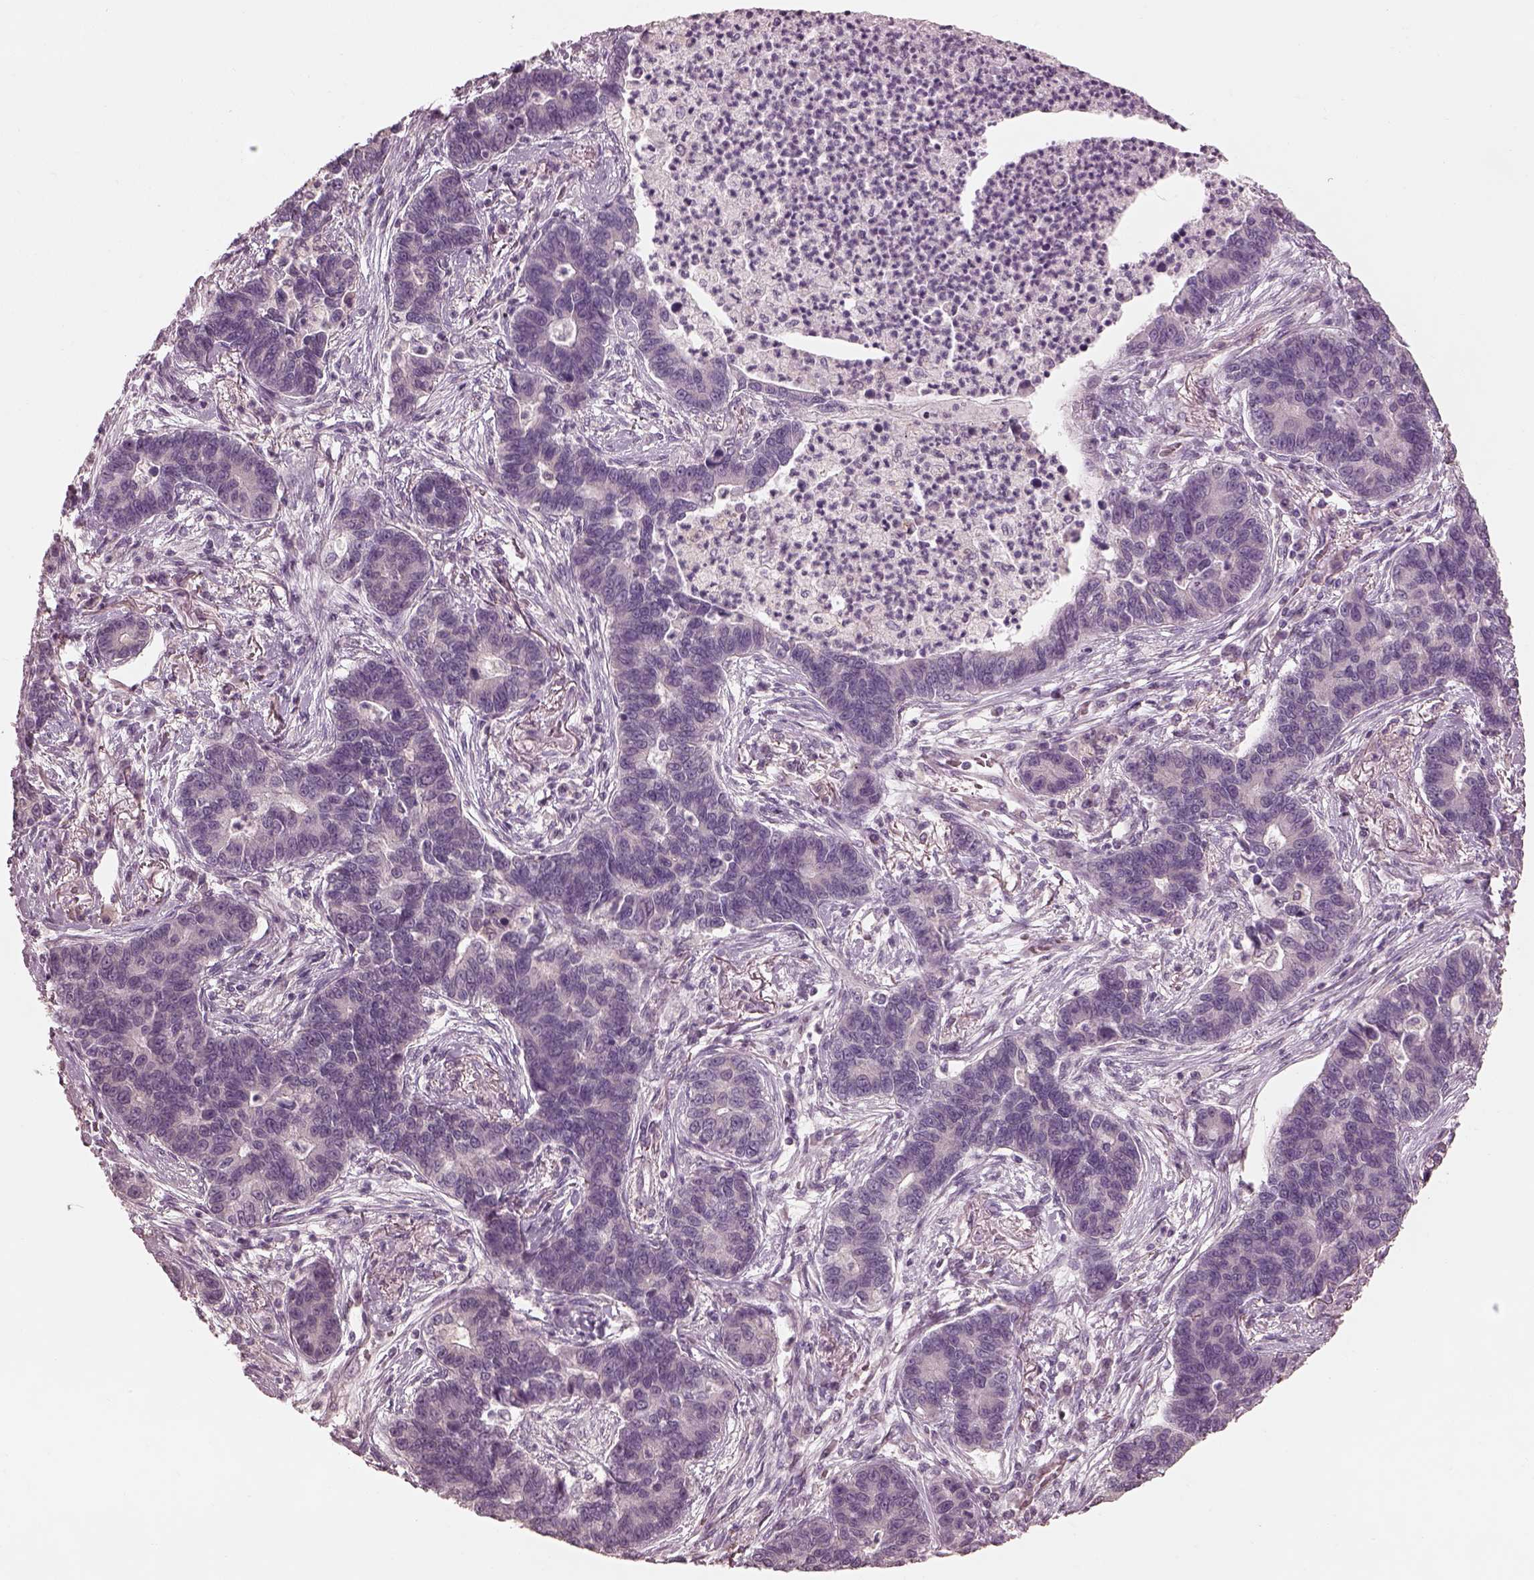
{"staining": {"intensity": "negative", "quantity": "none", "location": "none"}, "tissue": "lung cancer", "cell_type": "Tumor cells", "image_type": "cancer", "snomed": [{"axis": "morphology", "description": "Adenocarcinoma, NOS"}, {"axis": "topography", "description": "Lung"}], "caption": "DAB (3,3'-diaminobenzidine) immunohistochemical staining of lung cancer (adenocarcinoma) shows no significant expression in tumor cells. (DAB immunohistochemistry visualized using brightfield microscopy, high magnification).", "gene": "PRKACG", "patient": {"sex": "female", "age": 57}}